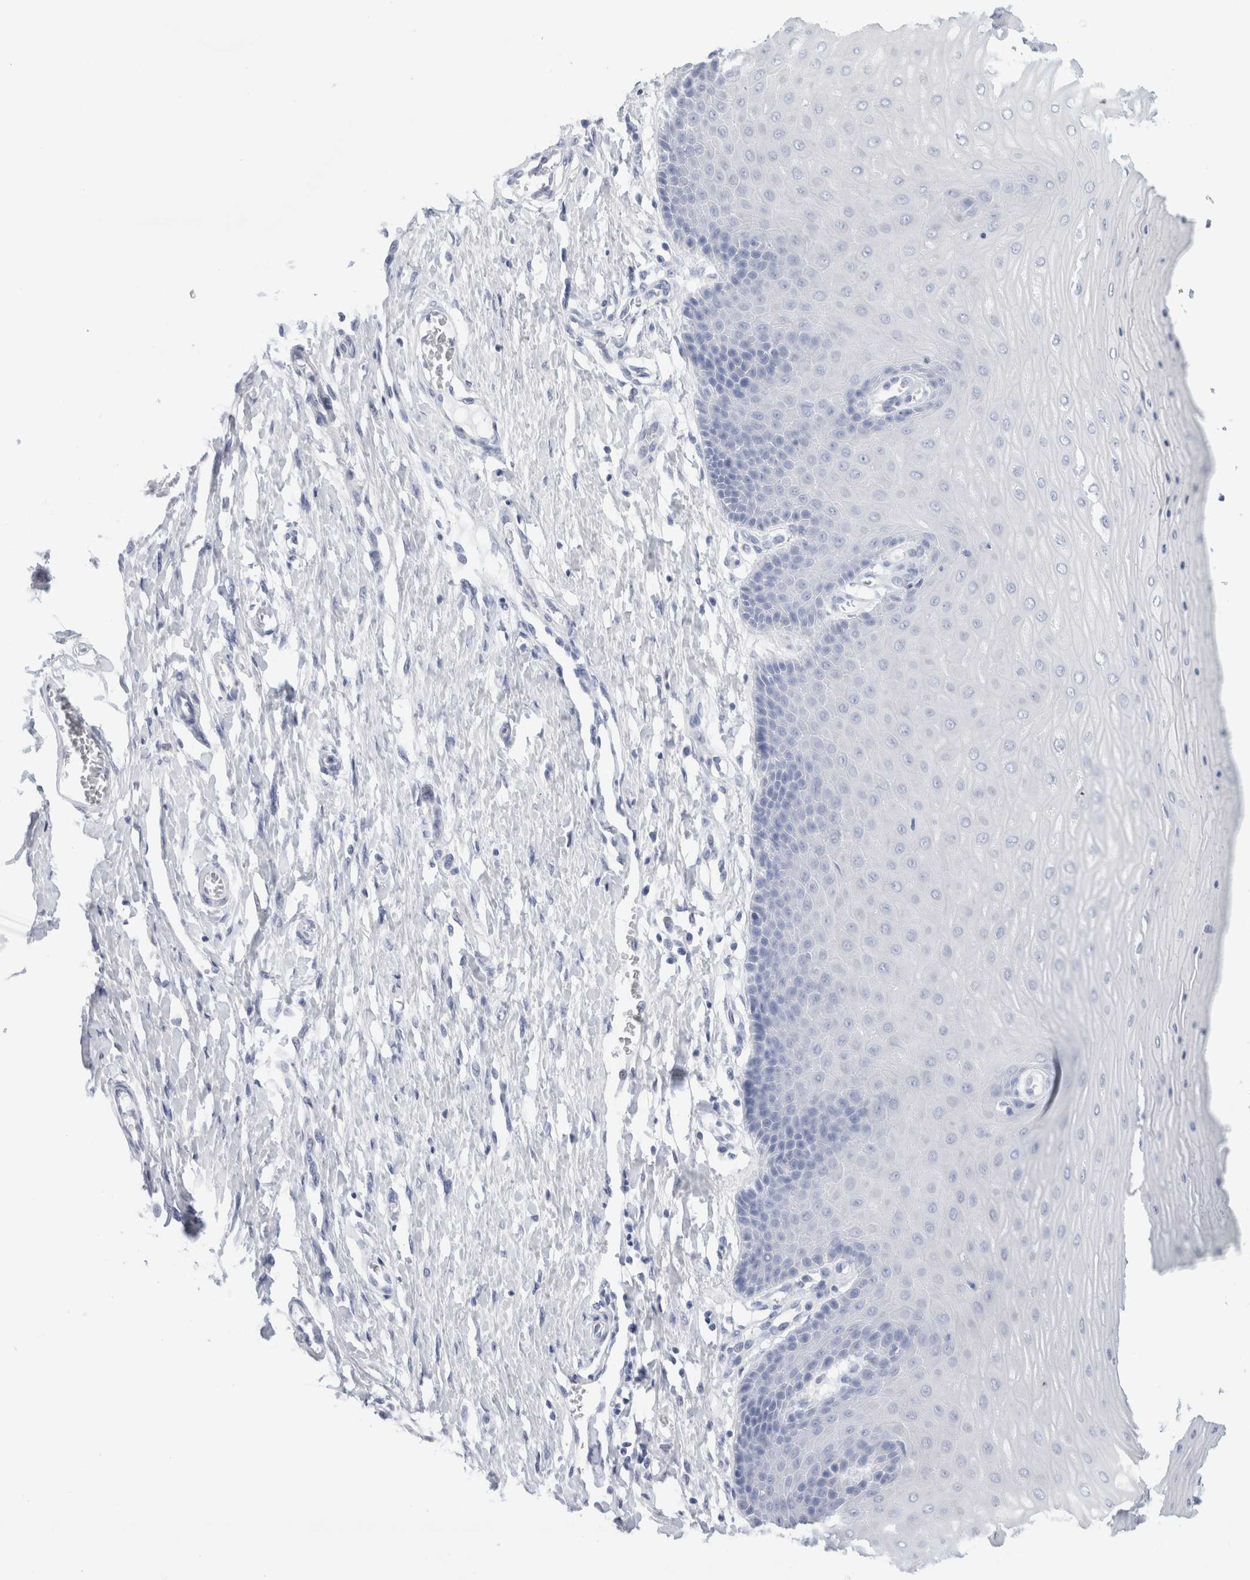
{"staining": {"intensity": "negative", "quantity": "none", "location": "none"}, "tissue": "cervix", "cell_type": "Glandular cells", "image_type": "normal", "snomed": [{"axis": "morphology", "description": "Normal tissue, NOS"}, {"axis": "topography", "description": "Cervix"}], "caption": "A high-resolution image shows immunohistochemistry staining of unremarkable cervix, which shows no significant expression in glandular cells.", "gene": "ECHDC2", "patient": {"sex": "female", "age": 55}}